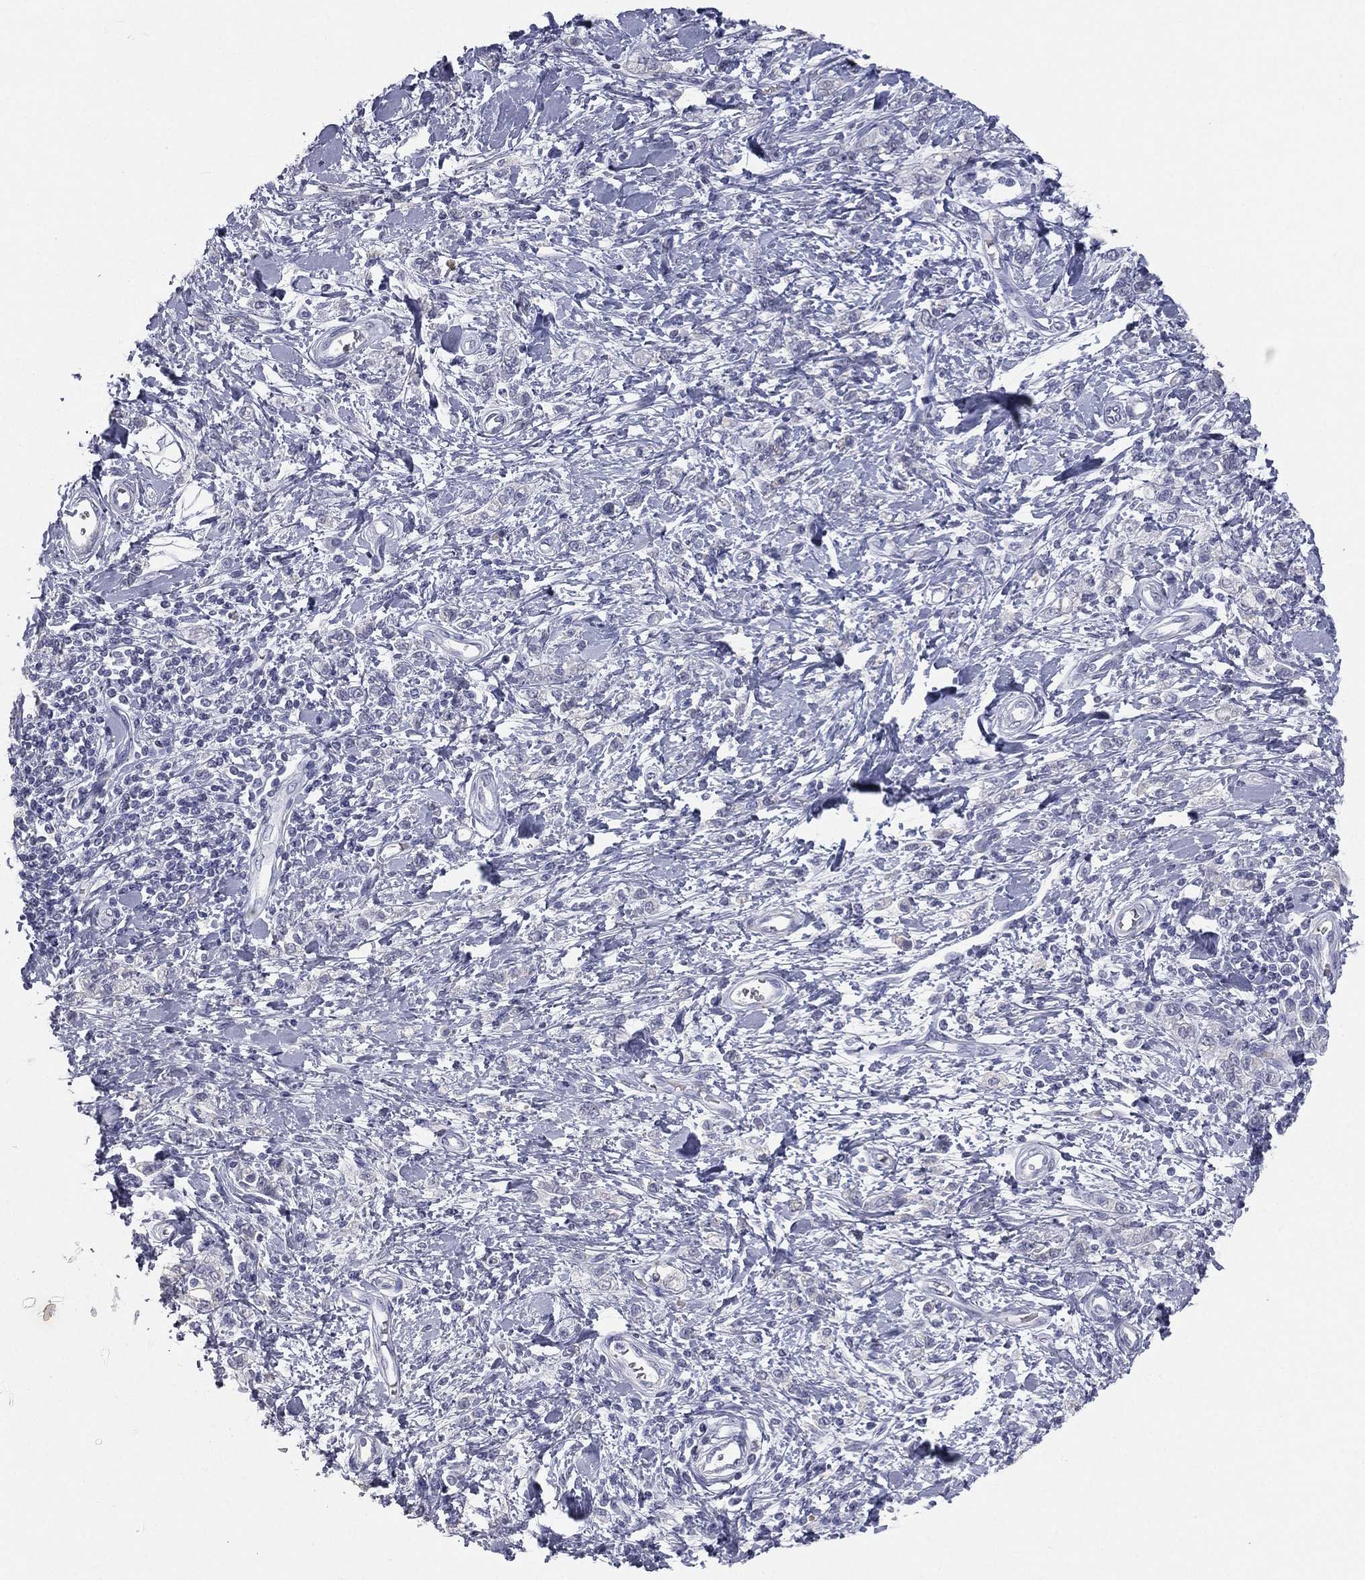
{"staining": {"intensity": "negative", "quantity": "none", "location": "none"}, "tissue": "stomach cancer", "cell_type": "Tumor cells", "image_type": "cancer", "snomed": [{"axis": "morphology", "description": "Adenocarcinoma, NOS"}, {"axis": "topography", "description": "Stomach"}], "caption": "An immunohistochemistry histopathology image of adenocarcinoma (stomach) is shown. There is no staining in tumor cells of adenocarcinoma (stomach).", "gene": "ESX1", "patient": {"sex": "male", "age": 77}}